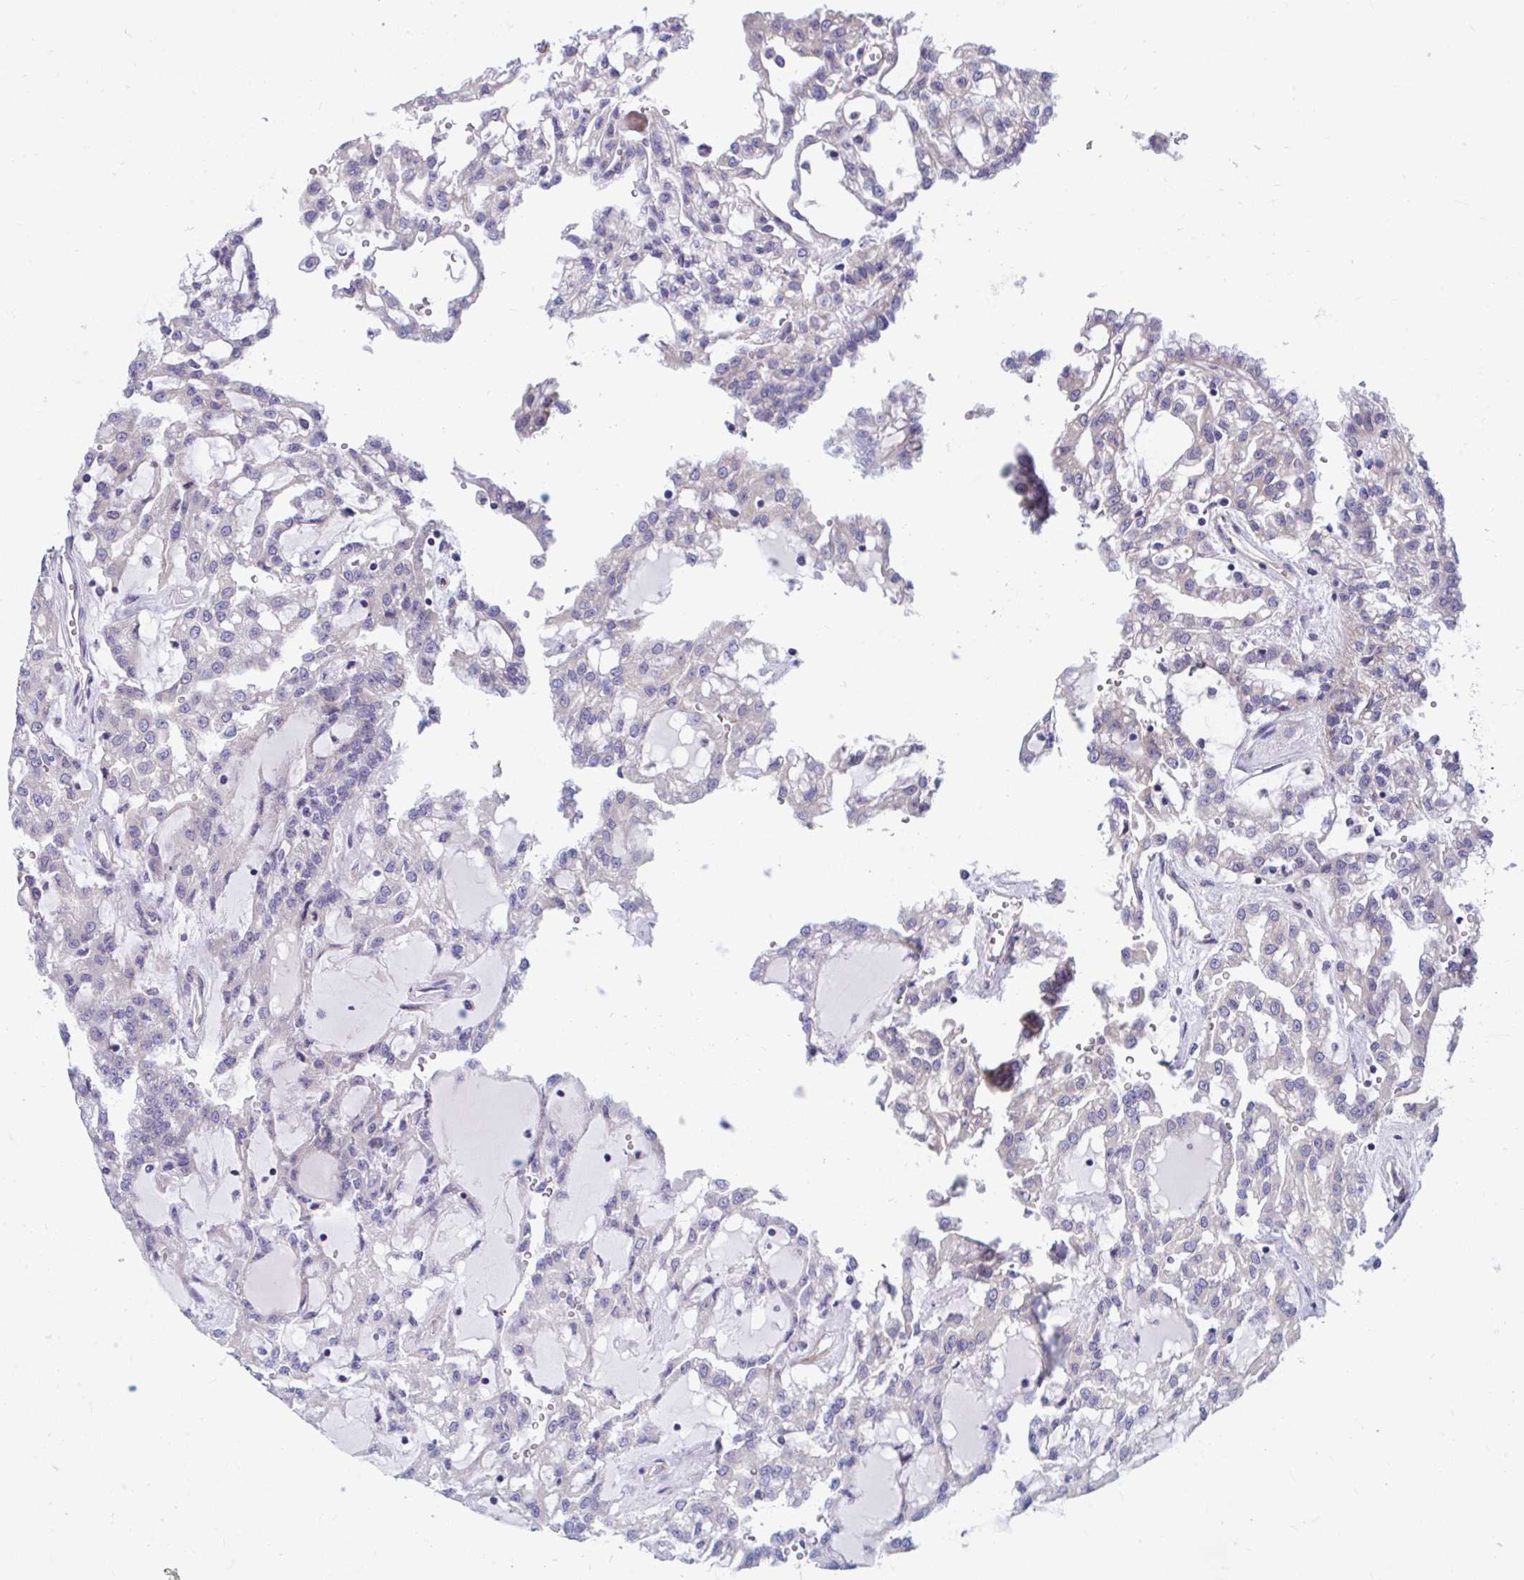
{"staining": {"intensity": "negative", "quantity": "none", "location": "none"}, "tissue": "renal cancer", "cell_type": "Tumor cells", "image_type": "cancer", "snomed": [{"axis": "morphology", "description": "Adenocarcinoma, NOS"}, {"axis": "topography", "description": "Kidney"}], "caption": "Image shows no protein positivity in tumor cells of renal adenocarcinoma tissue.", "gene": "WBP1", "patient": {"sex": "male", "age": 63}}